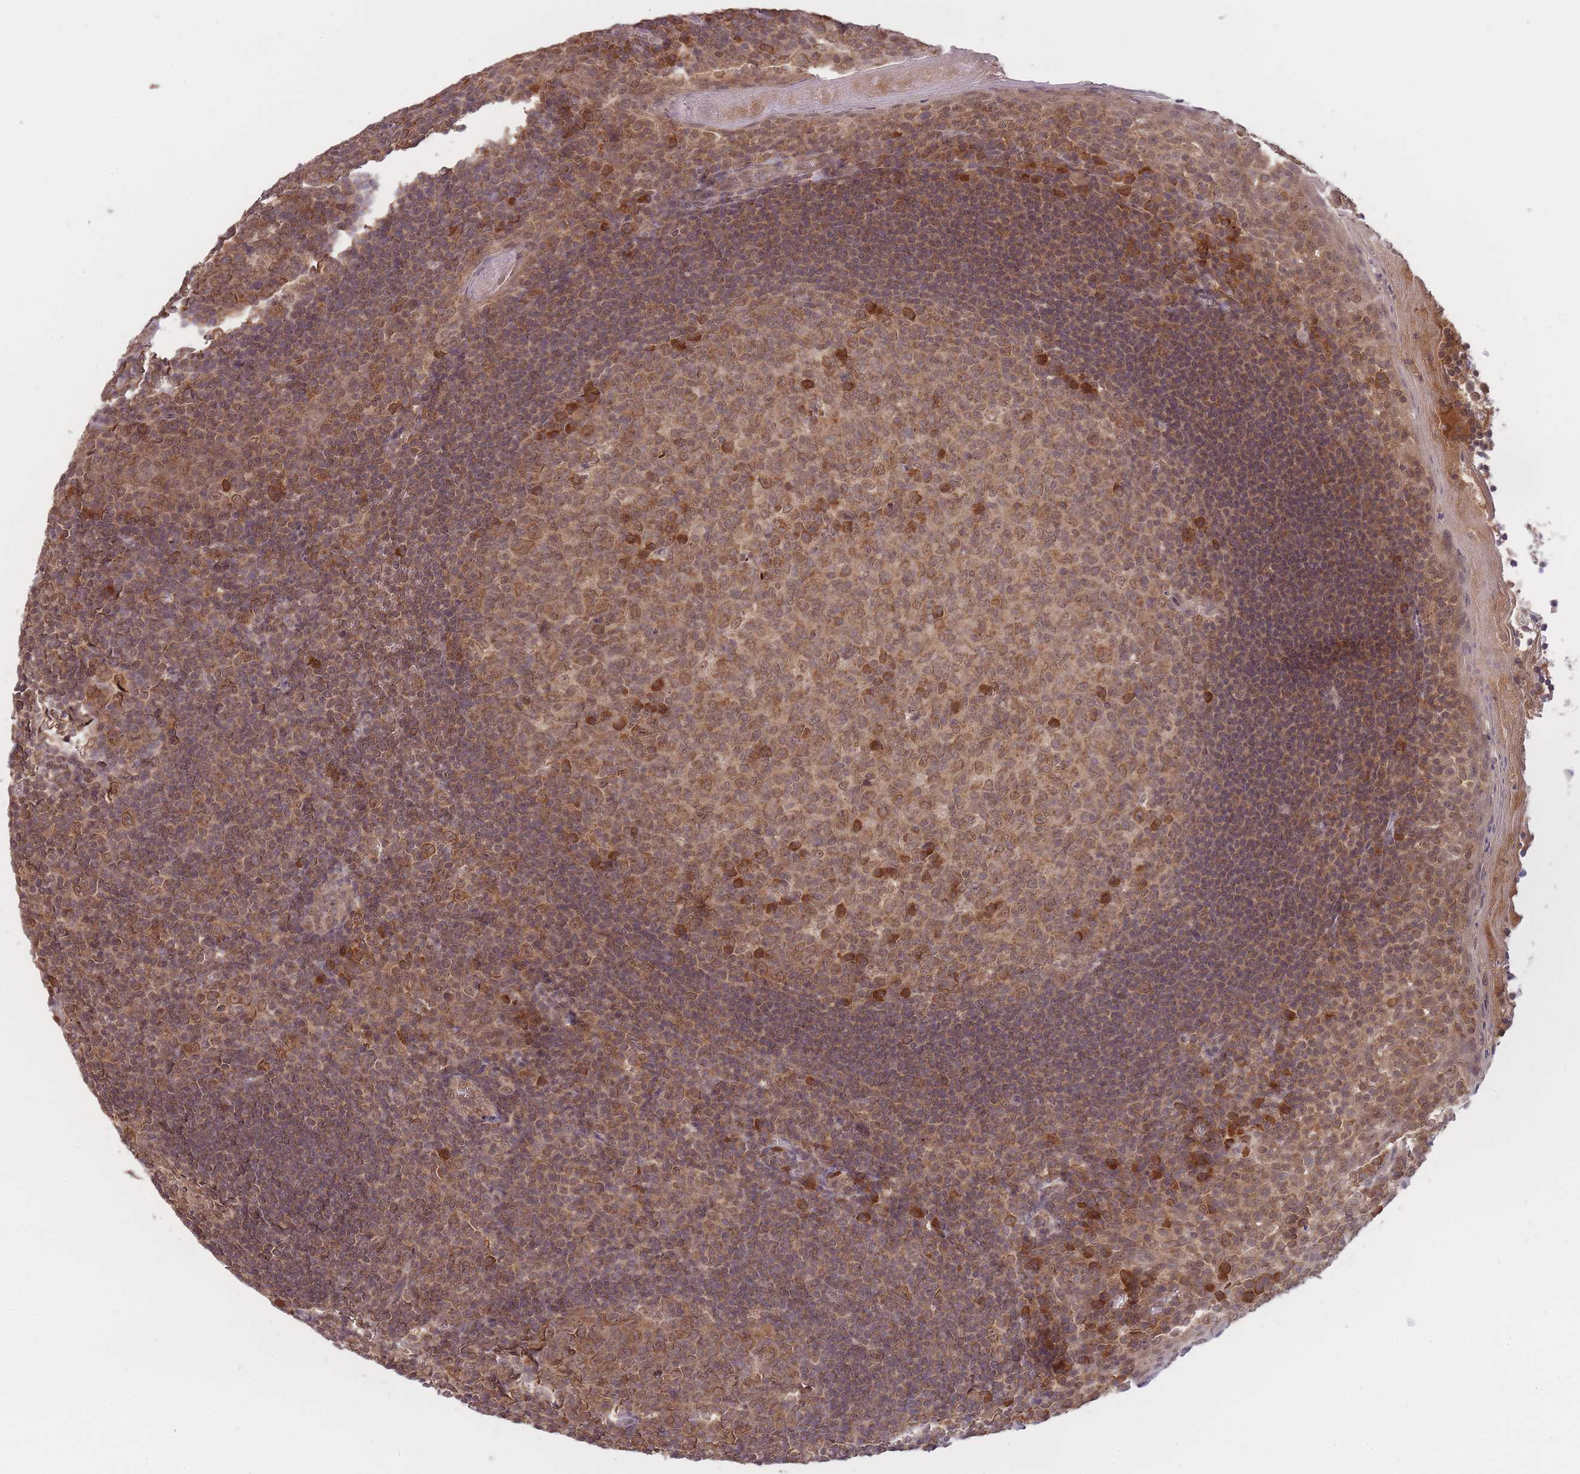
{"staining": {"intensity": "moderate", "quantity": ">75%", "location": "cytoplasmic/membranous"}, "tissue": "tonsil", "cell_type": "Germinal center cells", "image_type": "normal", "snomed": [{"axis": "morphology", "description": "Normal tissue, NOS"}, {"axis": "topography", "description": "Tonsil"}], "caption": "Germinal center cells show medium levels of moderate cytoplasmic/membranous positivity in approximately >75% of cells in unremarkable tonsil. (DAB (3,3'-diaminobenzidine) IHC with brightfield microscopy, high magnification).", "gene": "PIP4P1", "patient": {"sex": "male", "age": 27}}